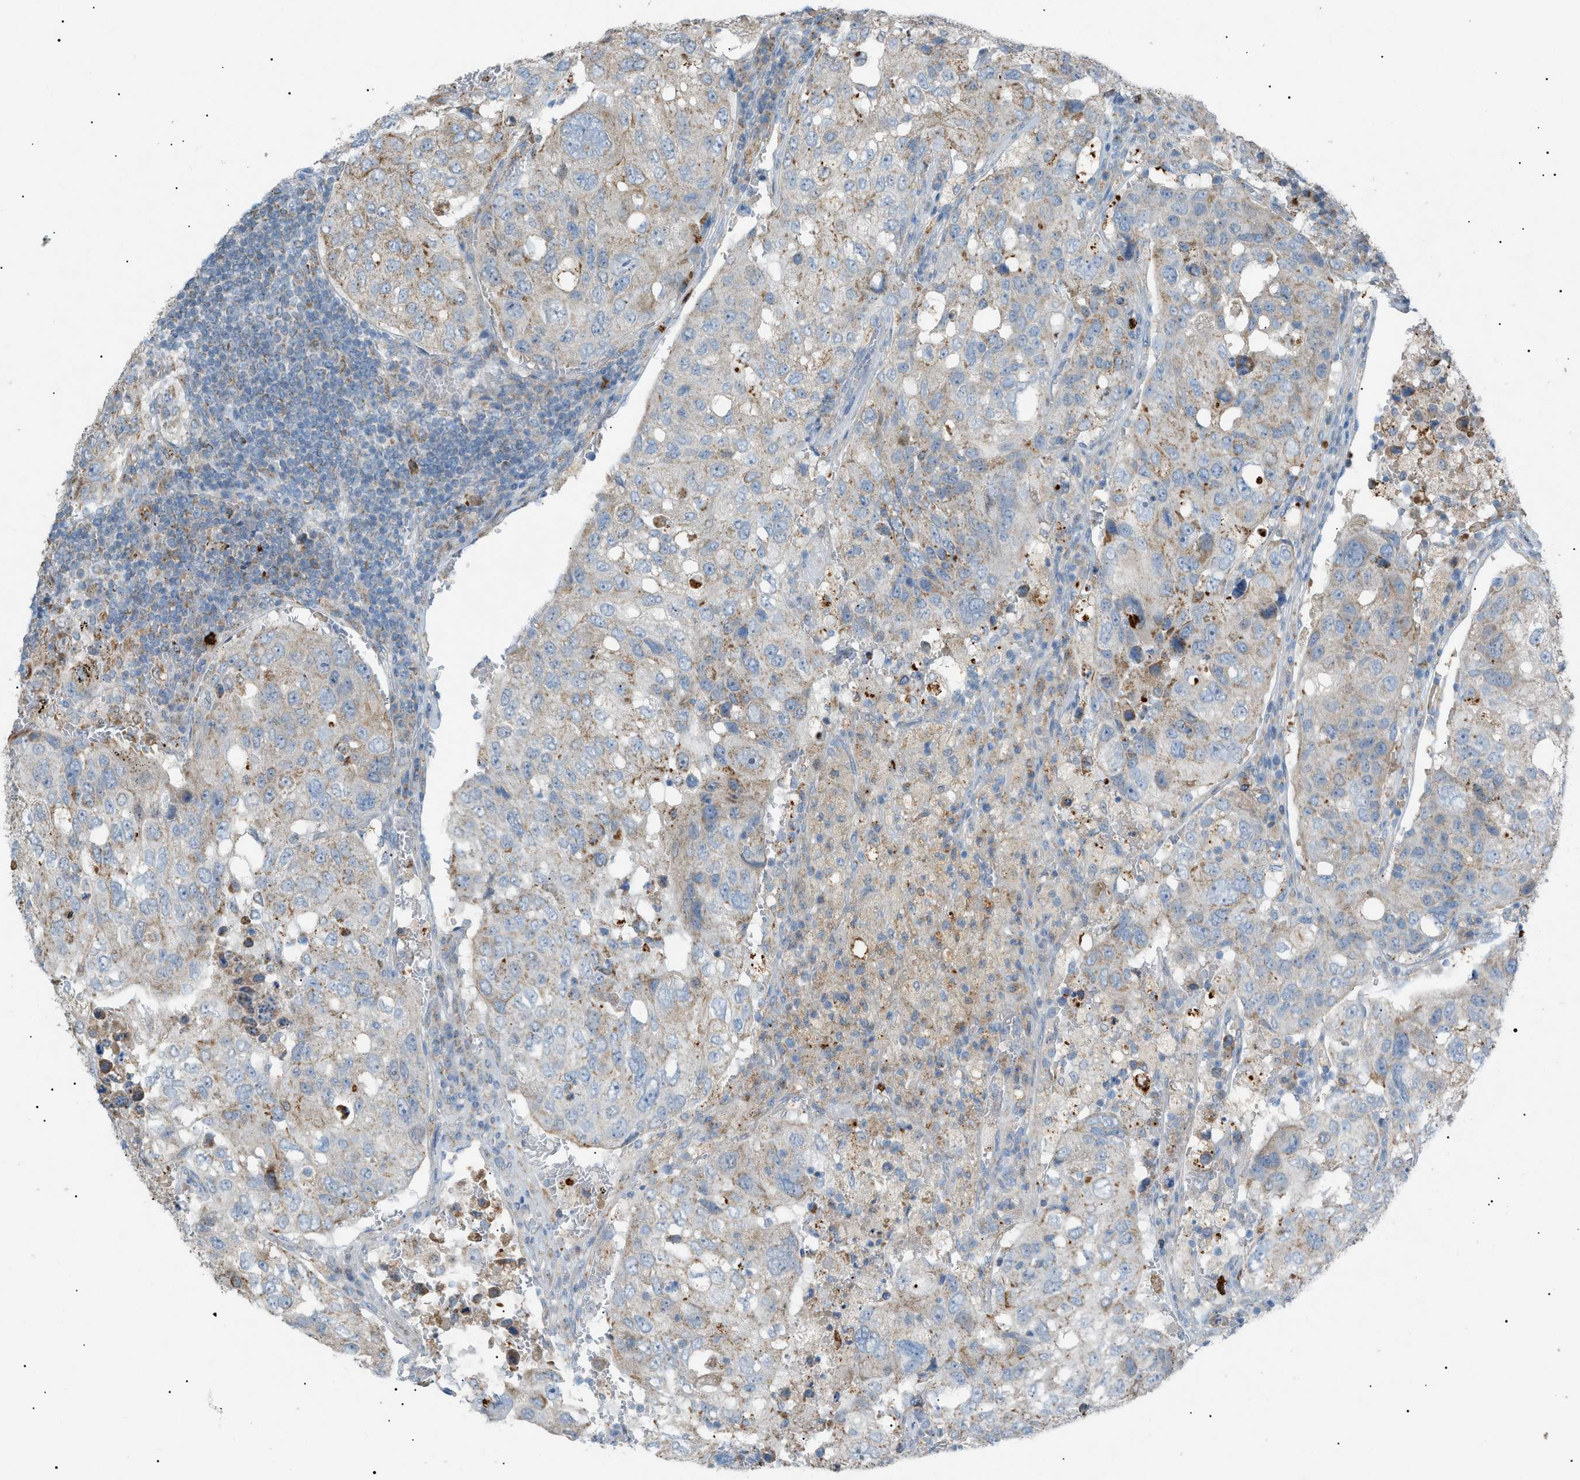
{"staining": {"intensity": "moderate", "quantity": "25%-75%", "location": "cytoplasmic/membranous"}, "tissue": "urothelial cancer", "cell_type": "Tumor cells", "image_type": "cancer", "snomed": [{"axis": "morphology", "description": "Urothelial carcinoma, High grade"}, {"axis": "topography", "description": "Lymph node"}, {"axis": "topography", "description": "Urinary bladder"}], "caption": "Immunohistochemistry (IHC) histopathology image of human high-grade urothelial carcinoma stained for a protein (brown), which displays medium levels of moderate cytoplasmic/membranous staining in approximately 25%-75% of tumor cells.", "gene": "ZNF516", "patient": {"sex": "male", "age": 51}}